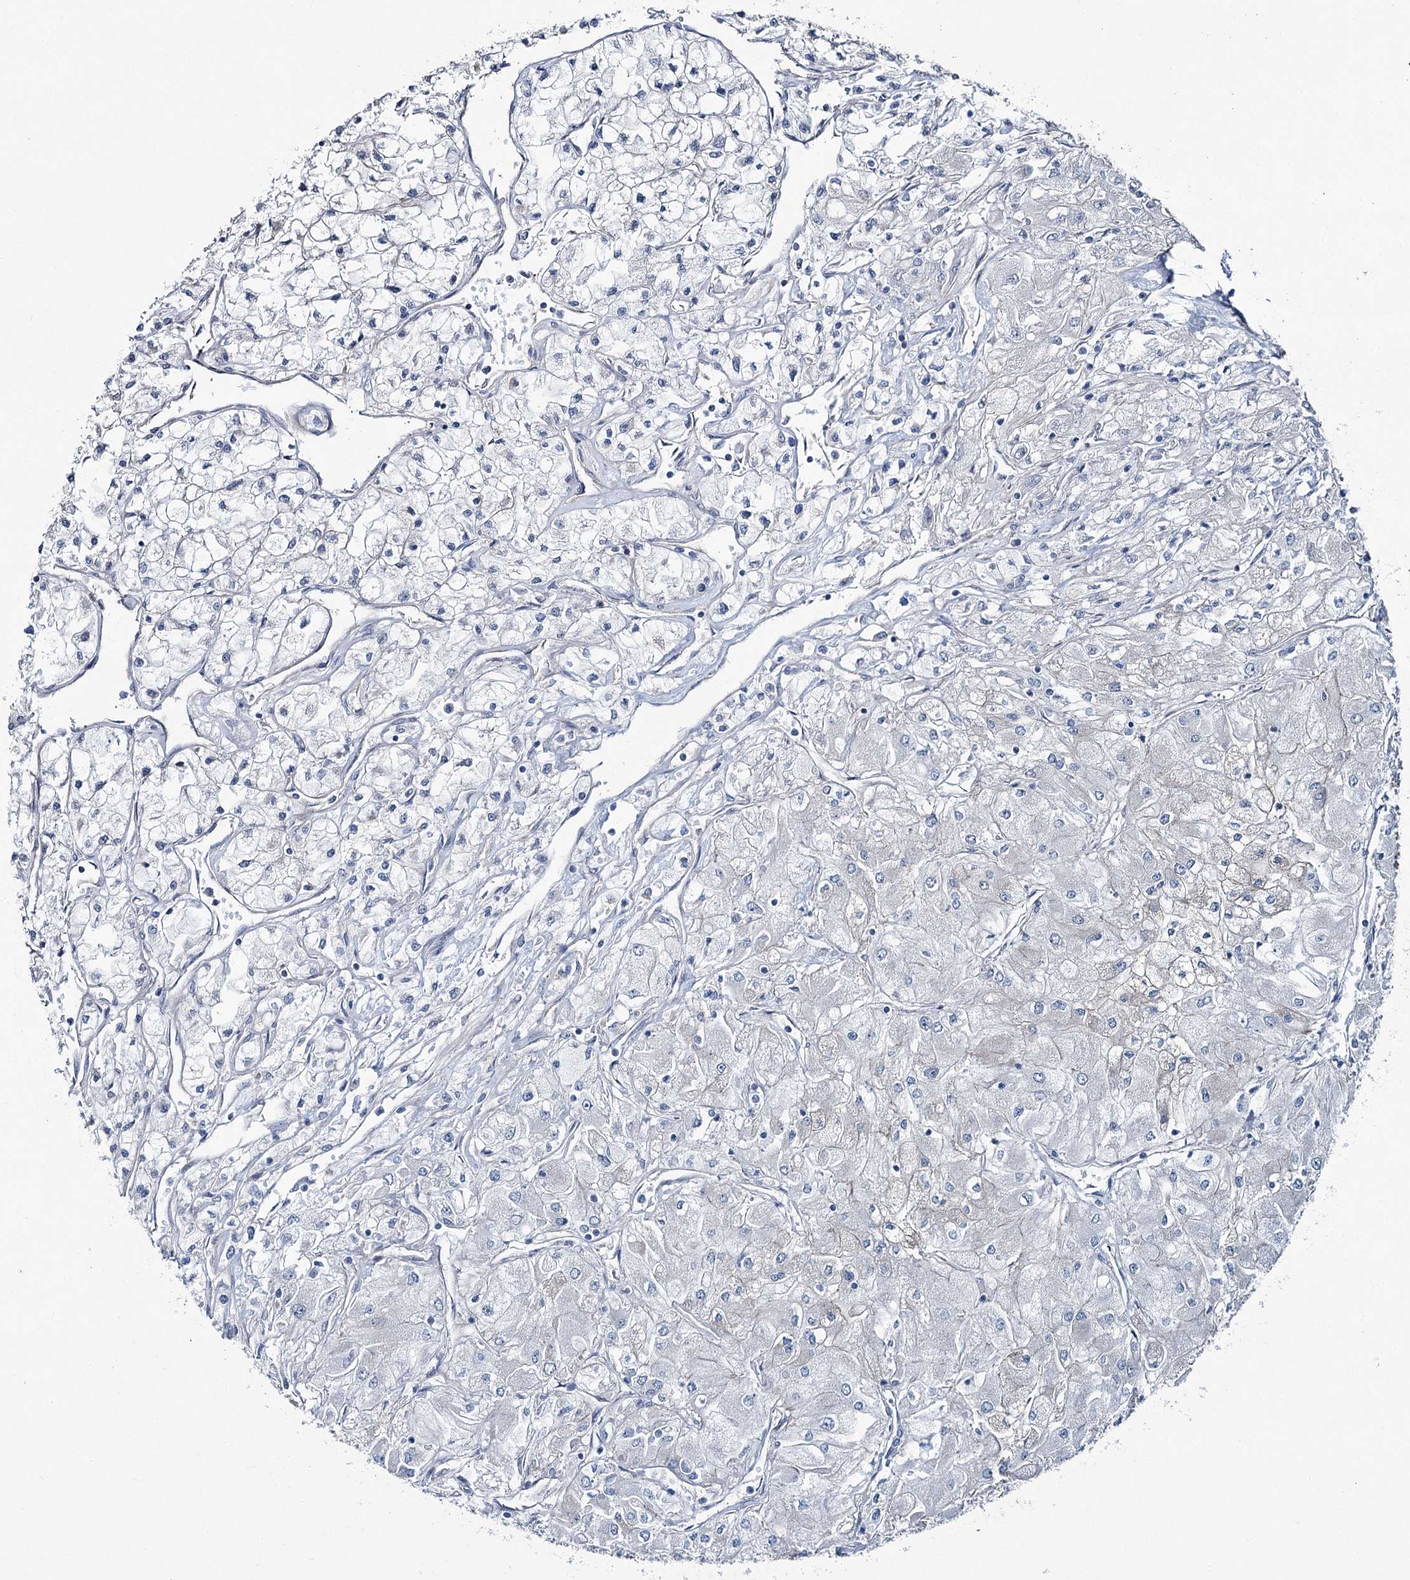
{"staining": {"intensity": "negative", "quantity": "none", "location": "none"}, "tissue": "renal cancer", "cell_type": "Tumor cells", "image_type": "cancer", "snomed": [{"axis": "morphology", "description": "Adenocarcinoma, NOS"}, {"axis": "topography", "description": "Kidney"}], "caption": "High power microscopy photomicrograph of an immunohistochemistry image of adenocarcinoma (renal), revealing no significant expression in tumor cells. The staining was performed using DAB to visualize the protein expression in brown, while the nuclei were stained in blue with hematoxylin (Magnification: 20x).", "gene": "FAM120B", "patient": {"sex": "male", "age": 80}}